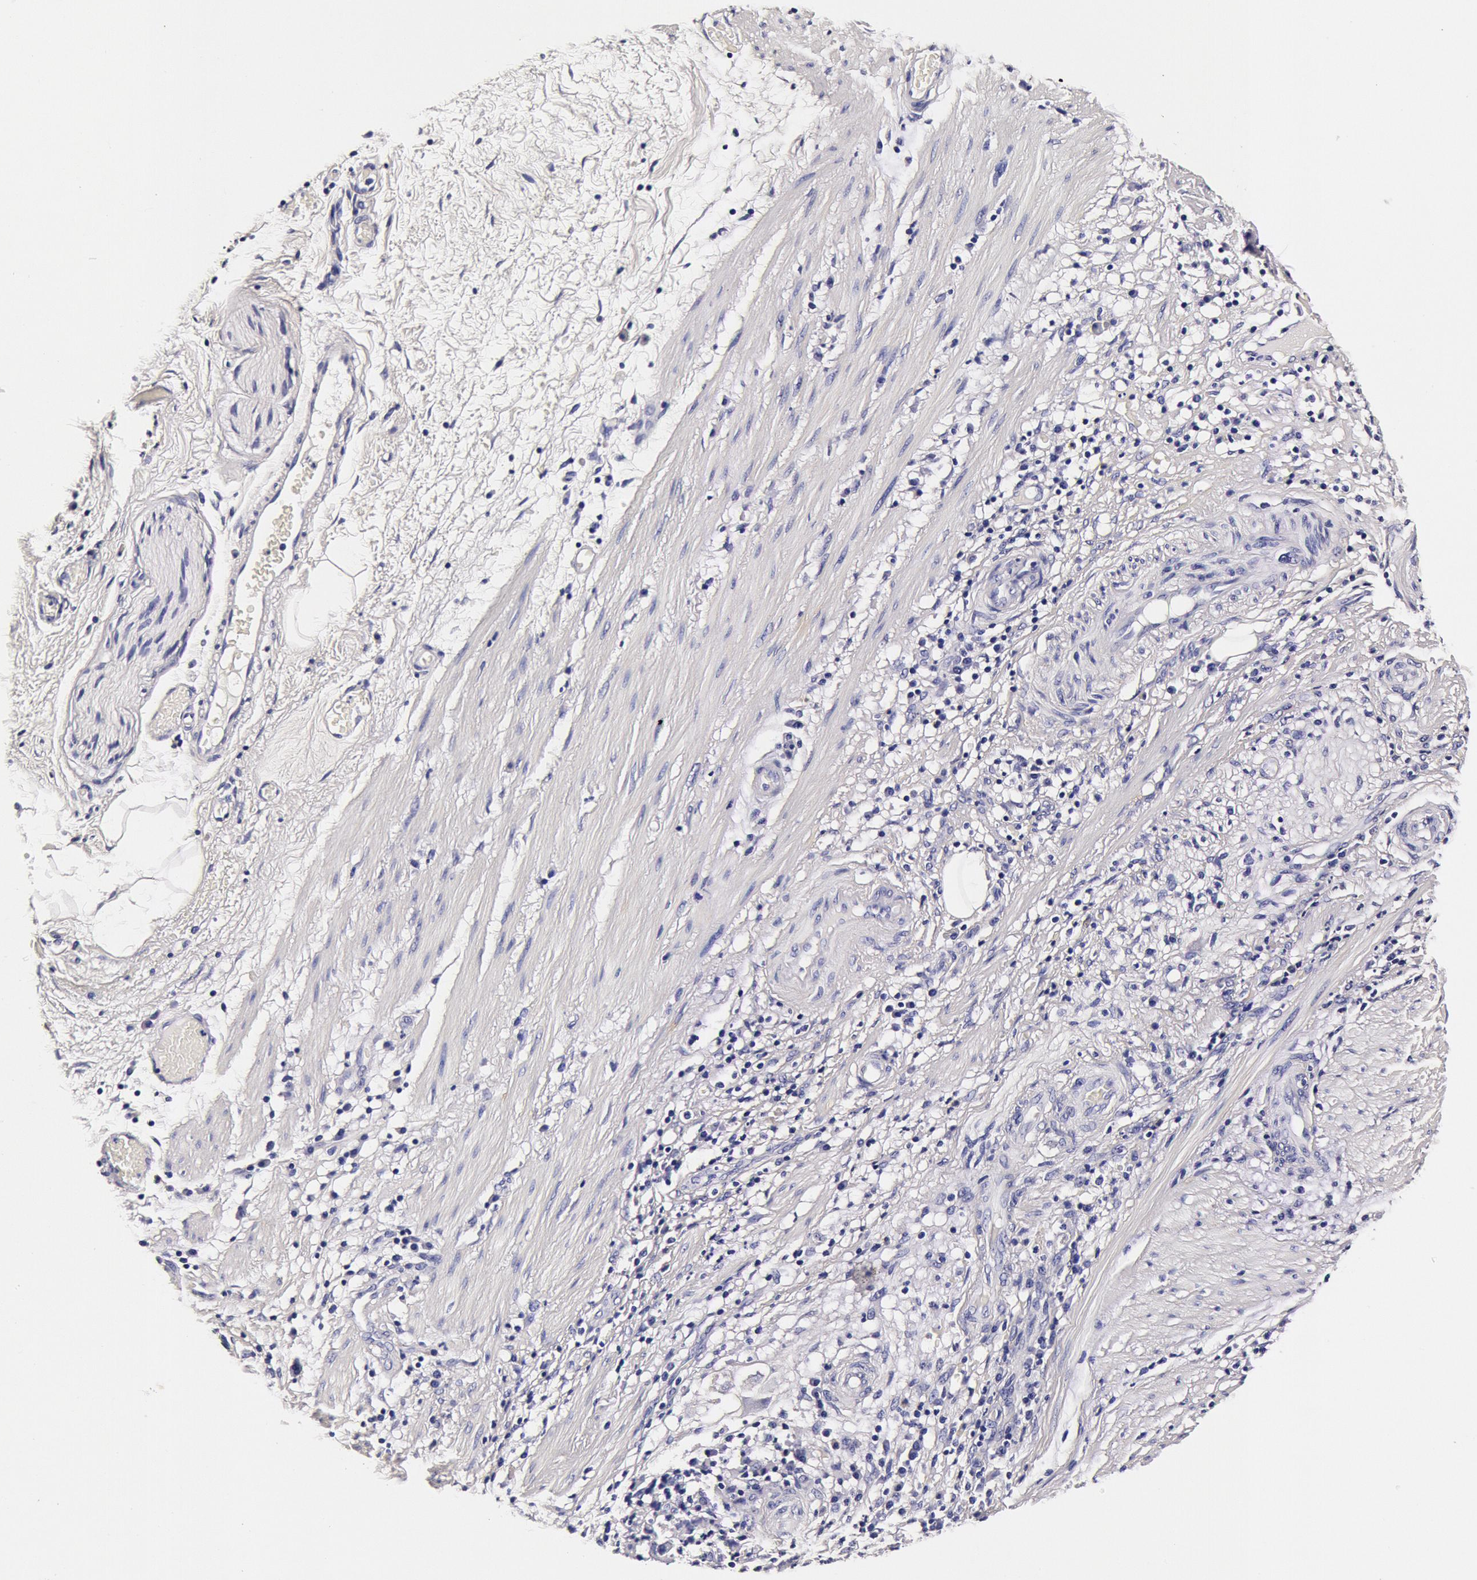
{"staining": {"intensity": "negative", "quantity": "none", "location": "none"}, "tissue": "stomach cancer", "cell_type": "Tumor cells", "image_type": "cancer", "snomed": [{"axis": "morphology", "description": "Adenocarcinoma, NOS"}, {"axis": "topography", "description": "Stomach, lower"}], "caption": "Immunohistochemistry image of stomach adenocarcinoma stained for a protein (brown), which demonstrates no expression in tumor cells.", "gene": "CCDC22", "patient": {"sex": "female", "age": 86}}